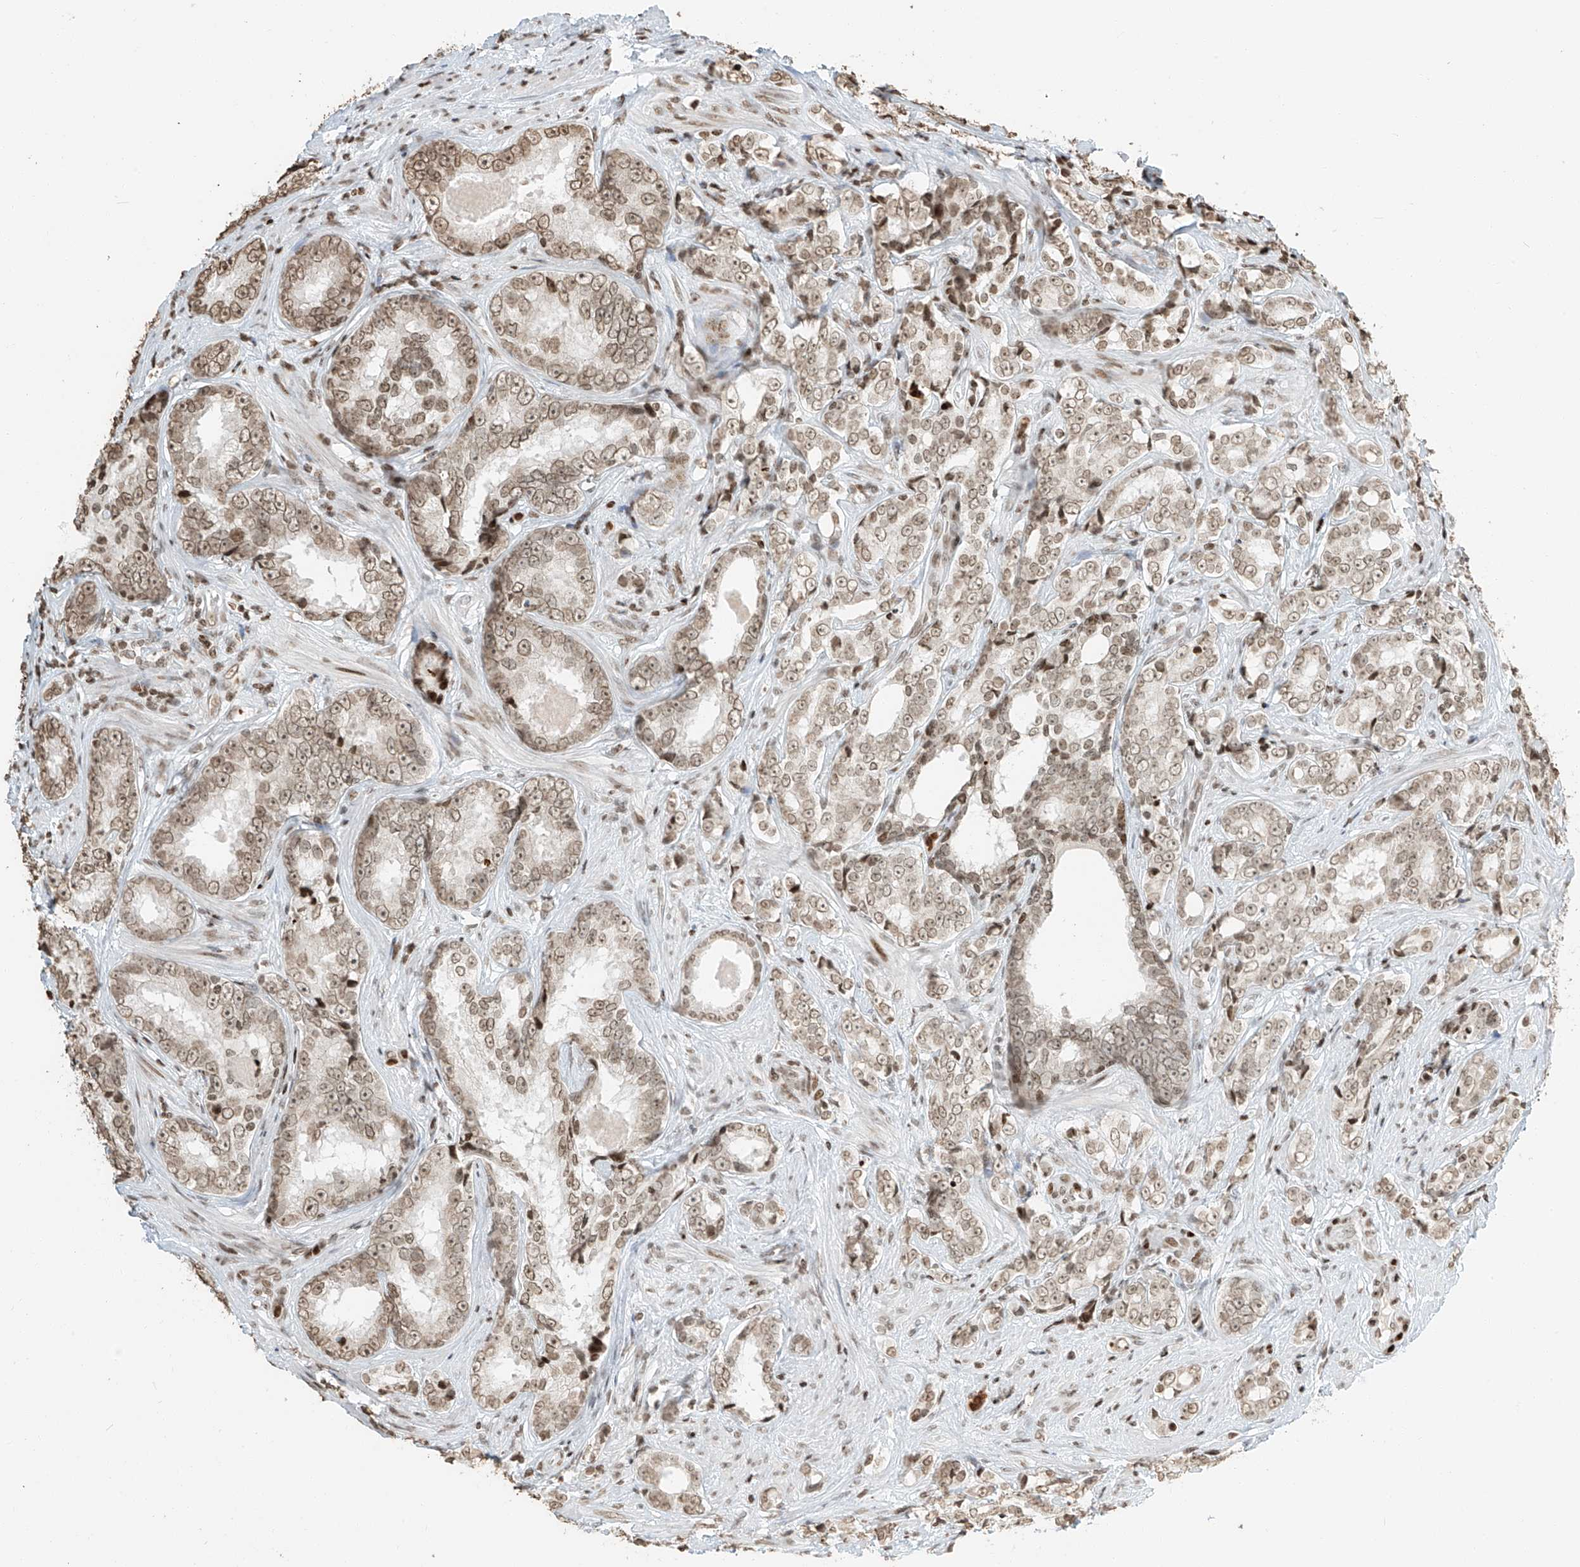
{"staining": {"intensity": "weak", "quantity": ">75%", "location": "nuclear"}, "tissue": "prostate cancer", "cell_type": "Tumor cells", "image_type": "cancer", "snomed": [{"axis": "morphology", "description": "Adenocarcinoma, High grade"}, {"axis": "topography", "description": "Prostate"}], "caption": "A photomicrograph of human adenocarcinoma (high-grade) (prostate) stained for a protein exhibits weak nuclear brown staining in tumor cells.", "gene": "C17orf58", "patient": {"sex": "male", "age": 66}}